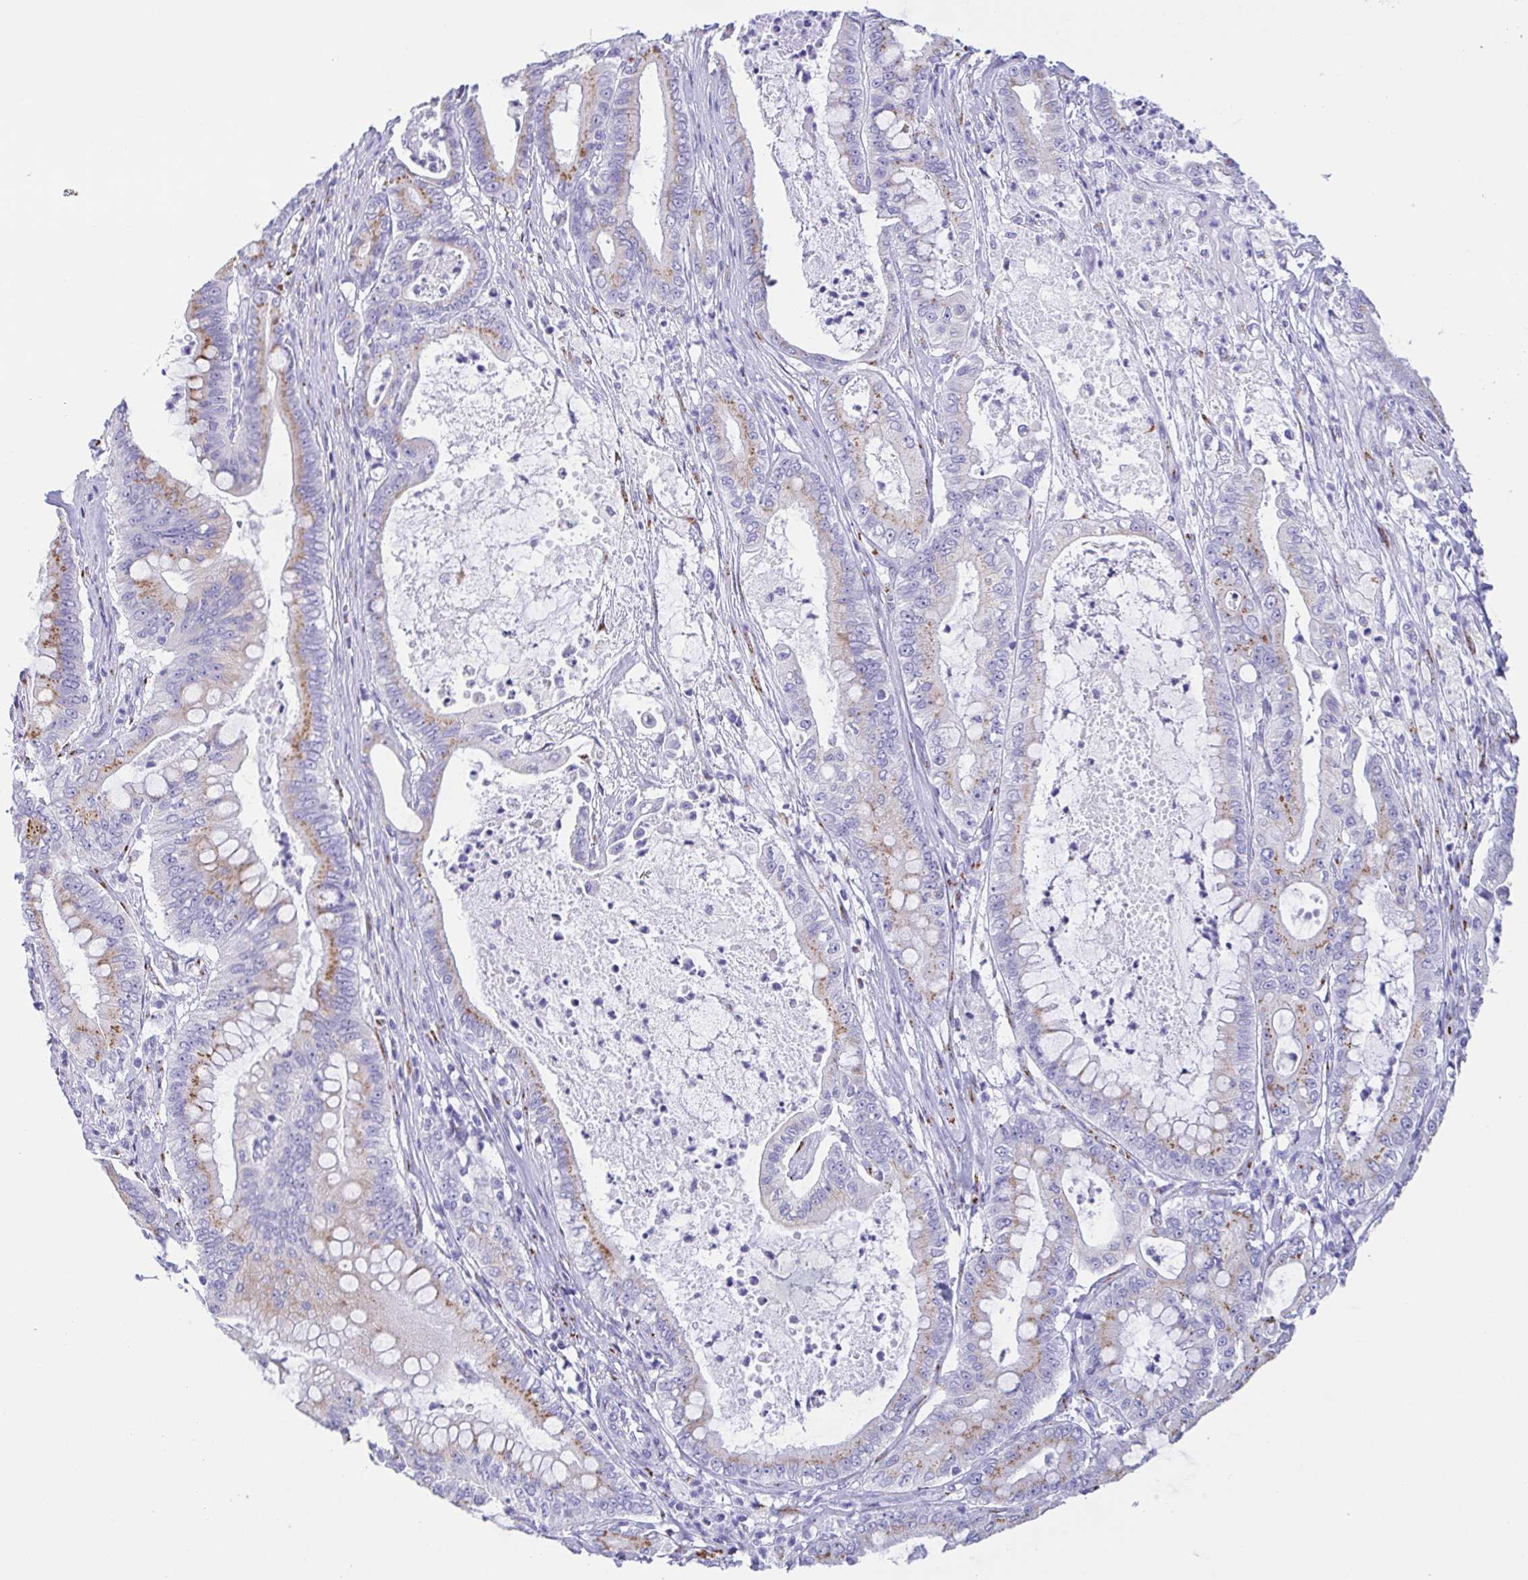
{"staining": {"intensity": "moderate", "quantity": "25%-75%", "location": "cytoplasmic/membranous"}, "tissue": "pancreatic cancer", "cell_type": "Tumor cells", "image_type": "cancer", "snomed": [{"axis": "morphology", "description": "Adenocarcinoma, NOS"}, {"axis": "topography", "description": "Pancreas"}], "caption": "This image reveals adenocarcinoma (pancreatic) stained with immunohistochemistry to label a protein in brown. The cytoplasmic/membranous of tumor cells show moderate positivity for the protein. Nuclei are counter-stained blue.", "gene": "SULT1B1", "patient": {"sex": "male", "age": 71}}